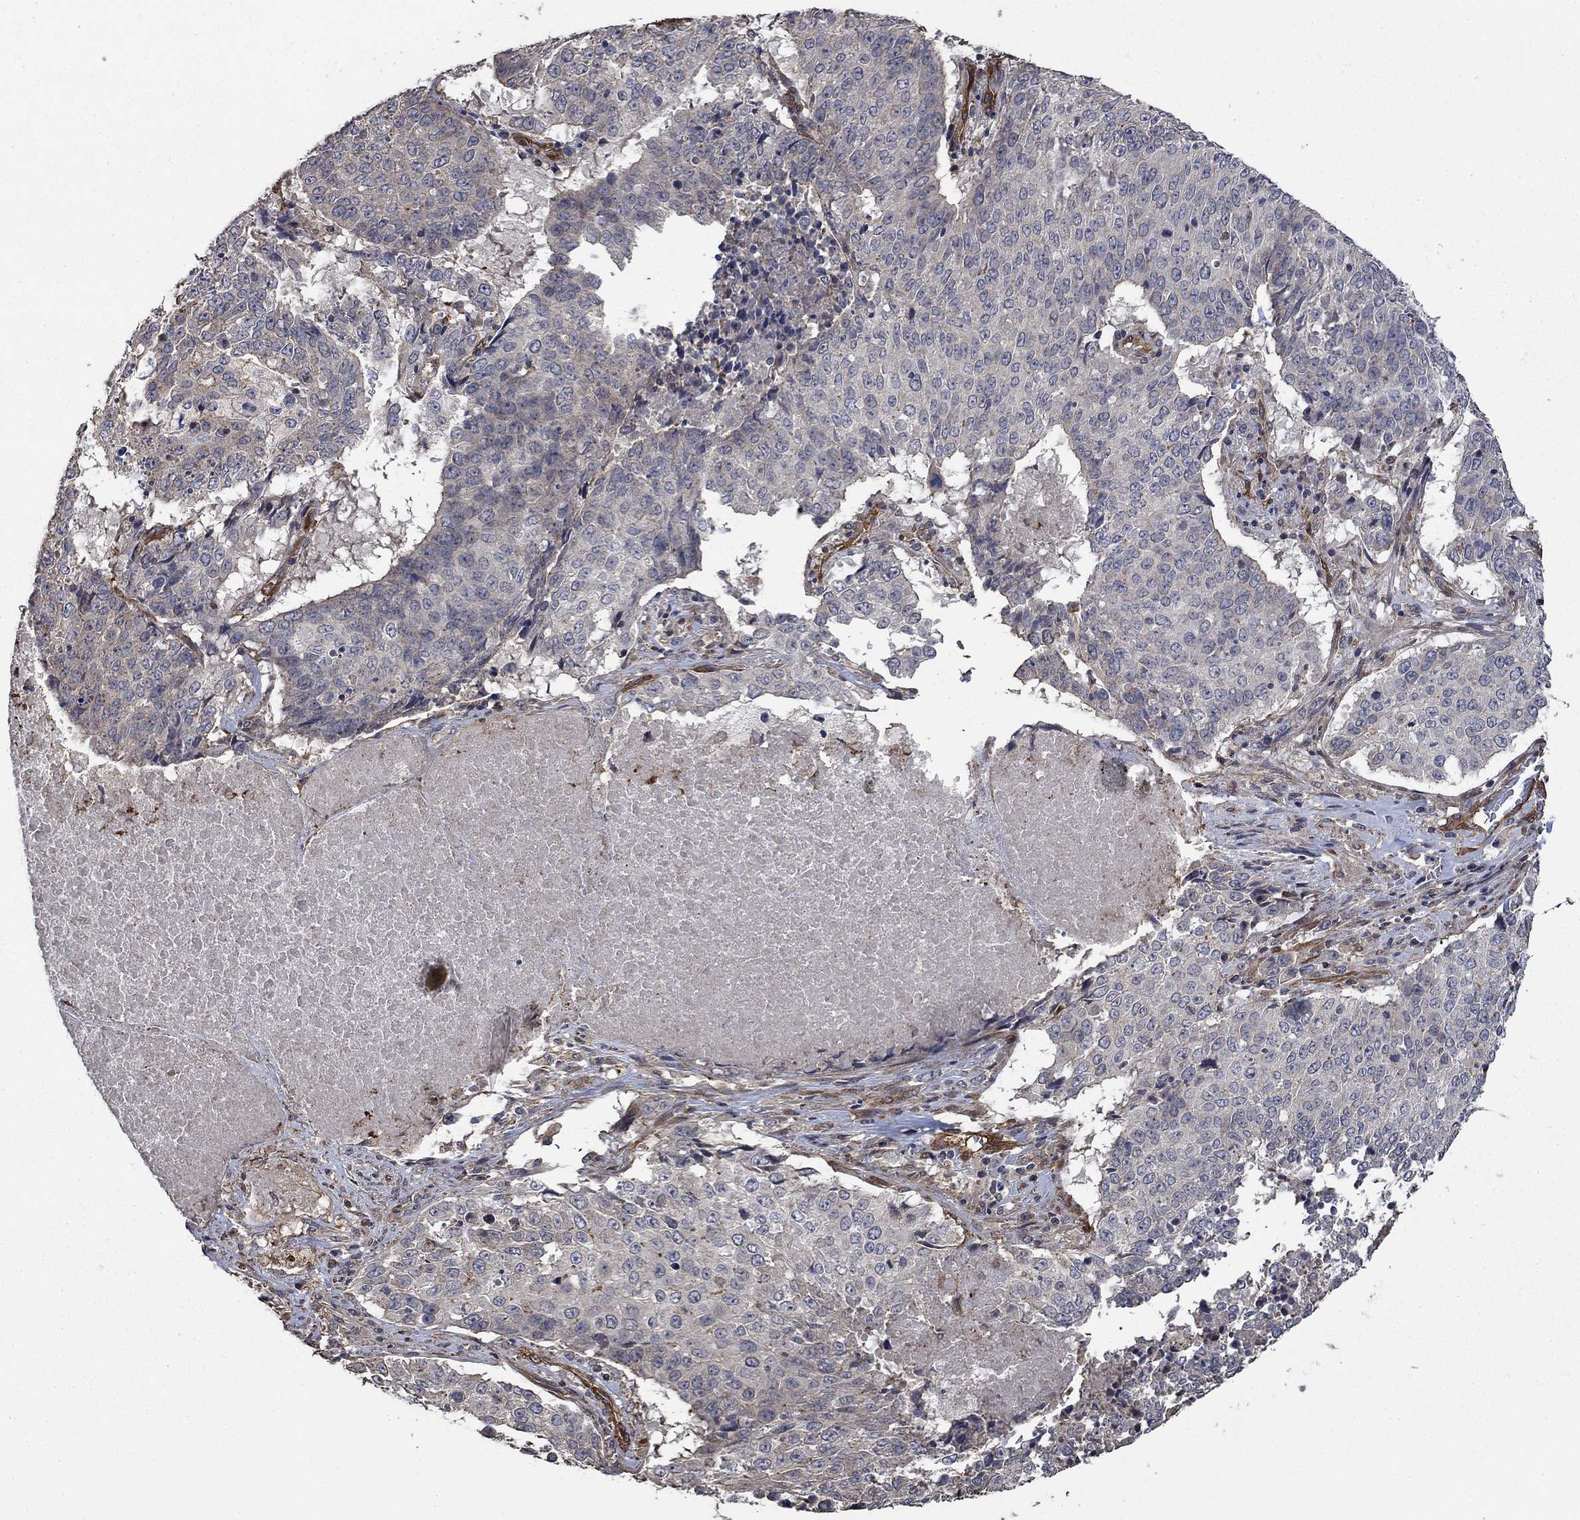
{"staining": {"intensity": "moderate", "quantity": "<25%", "location": "cytoplasmic/membranous"}, "tissue": "lung cancer", "cell_type": "Tumor cells", "image_type": "cancer", "snomed": [{"axis": "morphology", "description": "Normal tissue, NOS"}, {"axis": "morphology", "description": "Squamous cell carcinoma, NOS"}, {"axis": "topography", "description": "Bronchus"}, {"axis": "topography", "description": "Lung"}], "caption": "Lung cancer (squamous cell carcinoma) stained with DAB (3,3'-diaminobenzidine) immunohistochemistry (IHC) shows low levels of moderate cytoplasmic/membranous expression in about <25% of tumor cells.", "gene": "PDE3A", "patient": {"sex": "male", "age": 64}}